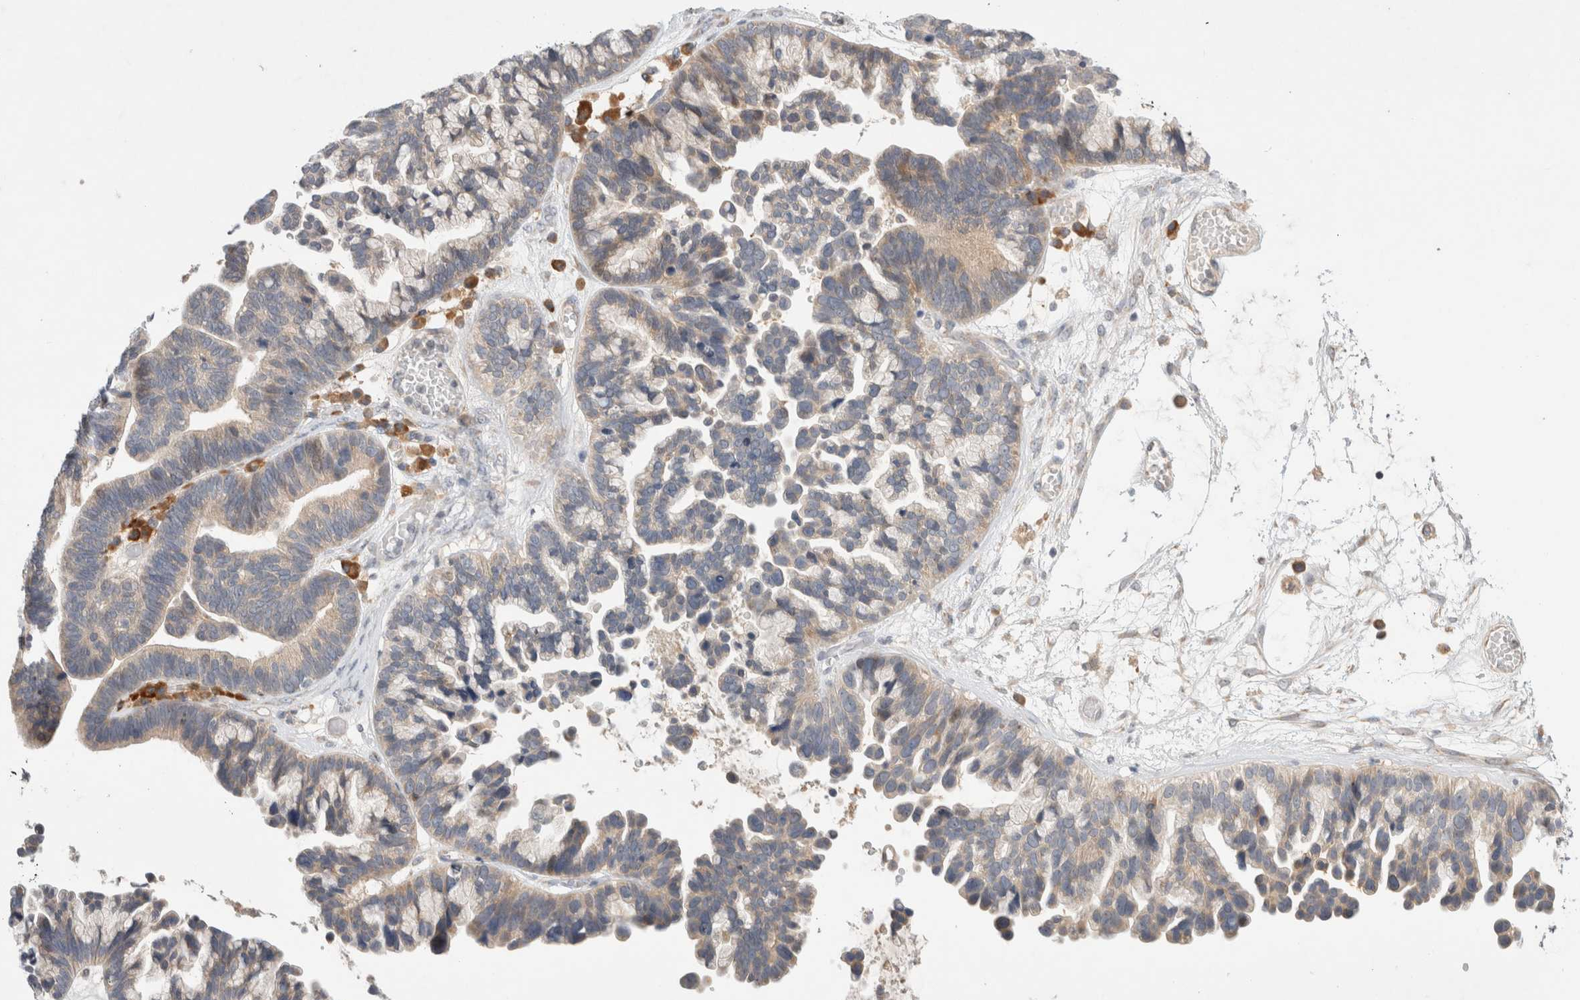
{"staining": {"intensity": "weak", "quantity": "25%-75%", "location": "cytoplasmic/membranous"}, "tissue": "ovarian cancer", "cell_type": "Tumor cells", "image_type": "cancer", "snomed": [{"axis": "morphology", "description": "Cystadenocarcinoma, serous, NOS"}, {"axis": "topography", "description": "Ovary"}], "caption": "Protein expression analysis of human ovarian cancer reveals weak cytoplasmic/membranous staining in about 25%-75% of tumor cells.", "gene": "NEDD4L", "patient": {"sex": "female", "age": 56}}